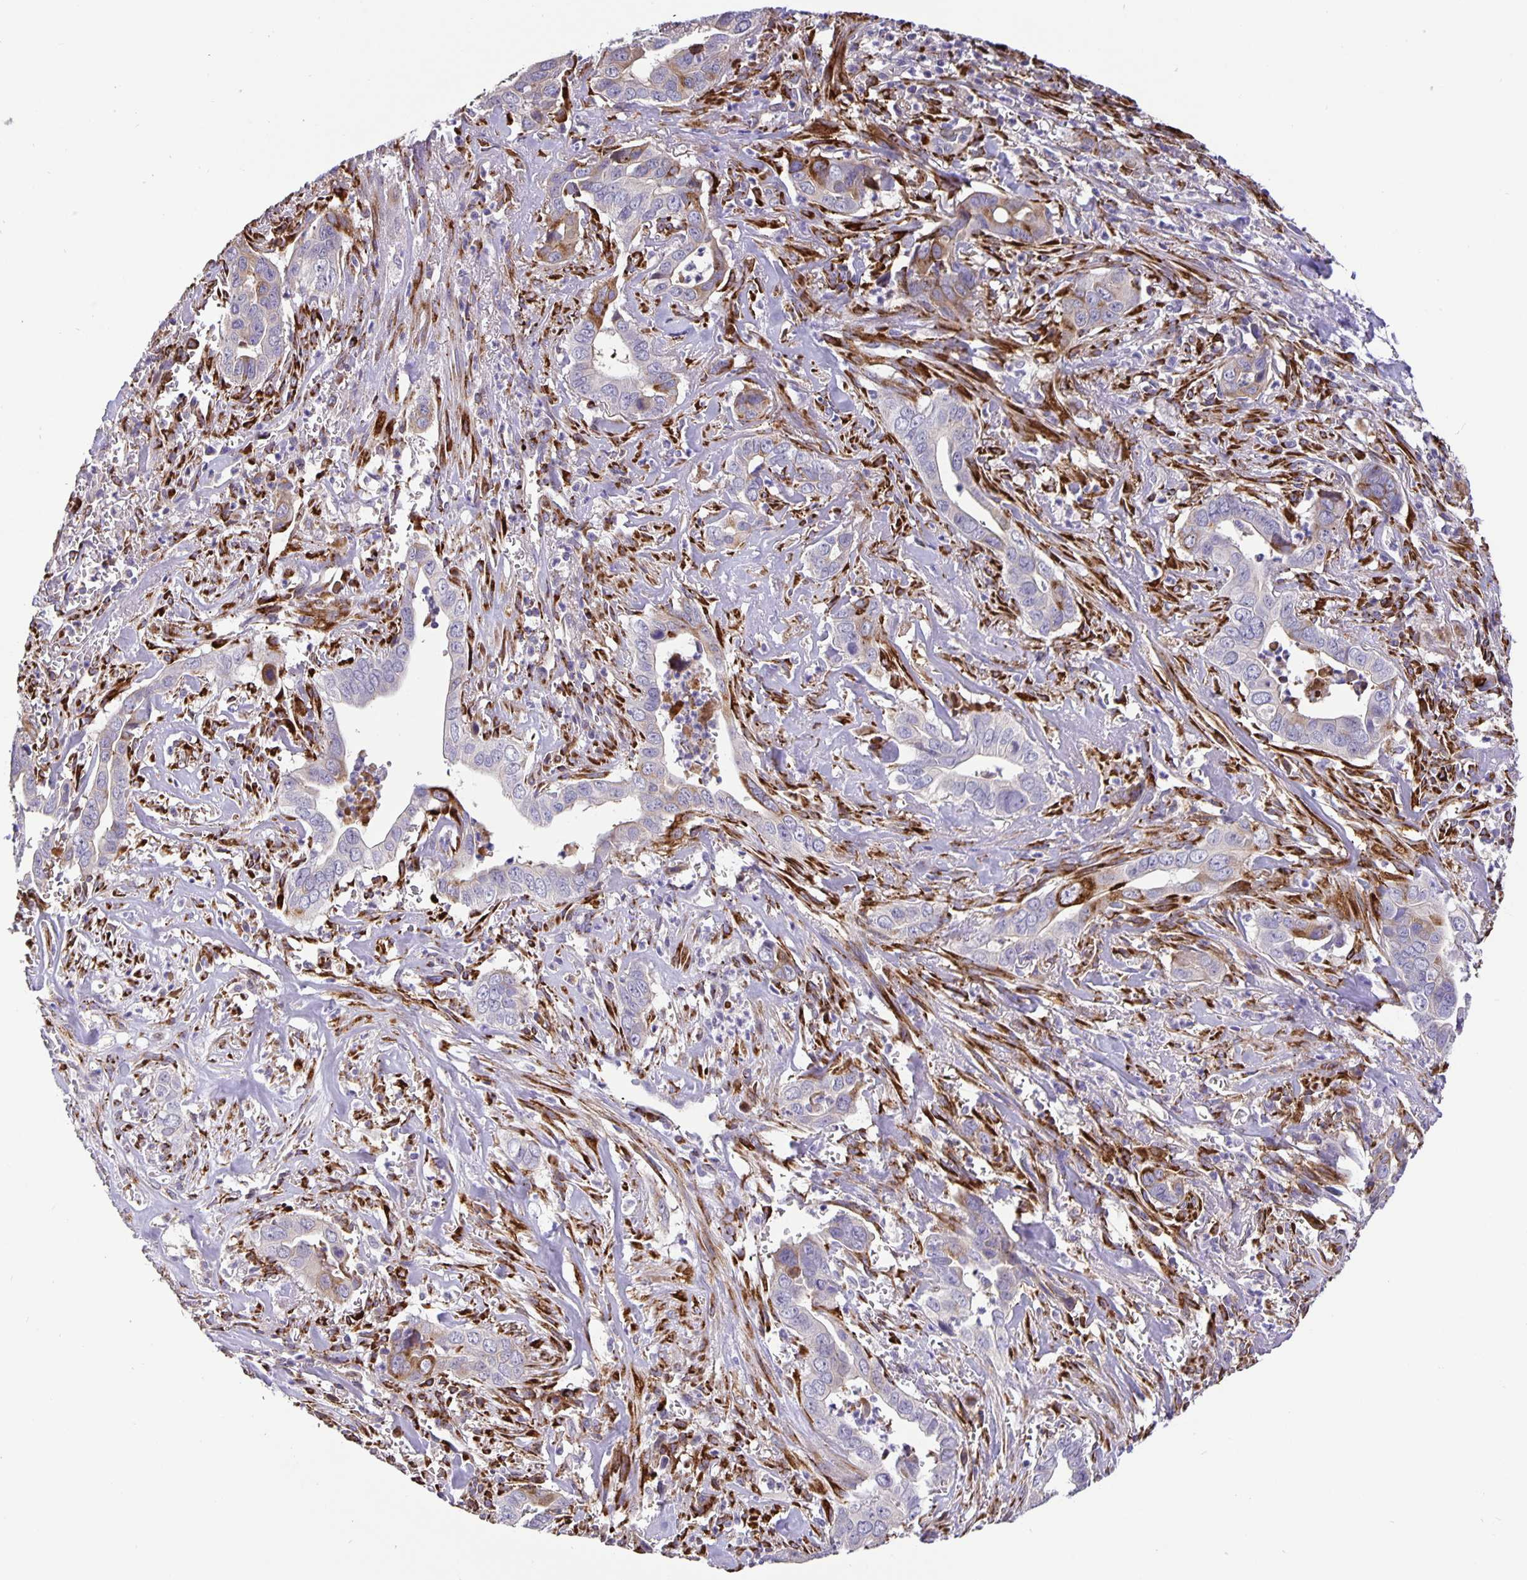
{"staining": {"intensity": "moderate", "quantity": "<25%", "location": "cytoplasmic/membranous"}, "tissue": "liver cancer", "cell_type": "Tumor cells", "image_type": "cancer", "snomed": [{"axis": "morphology", "description": "Cholangiocarcinoma"}, {"axis": "topography", "description": "Liver"}], "caption": "Approximately <25% of tumor cells in human cholangiocarcinoma (liver) display moderate cytoplasmic/membranous protein staining as visualized by brown immunohistochemical staining.", "gene": "EML6", "patient": {"sex": "female", "age": 79}}